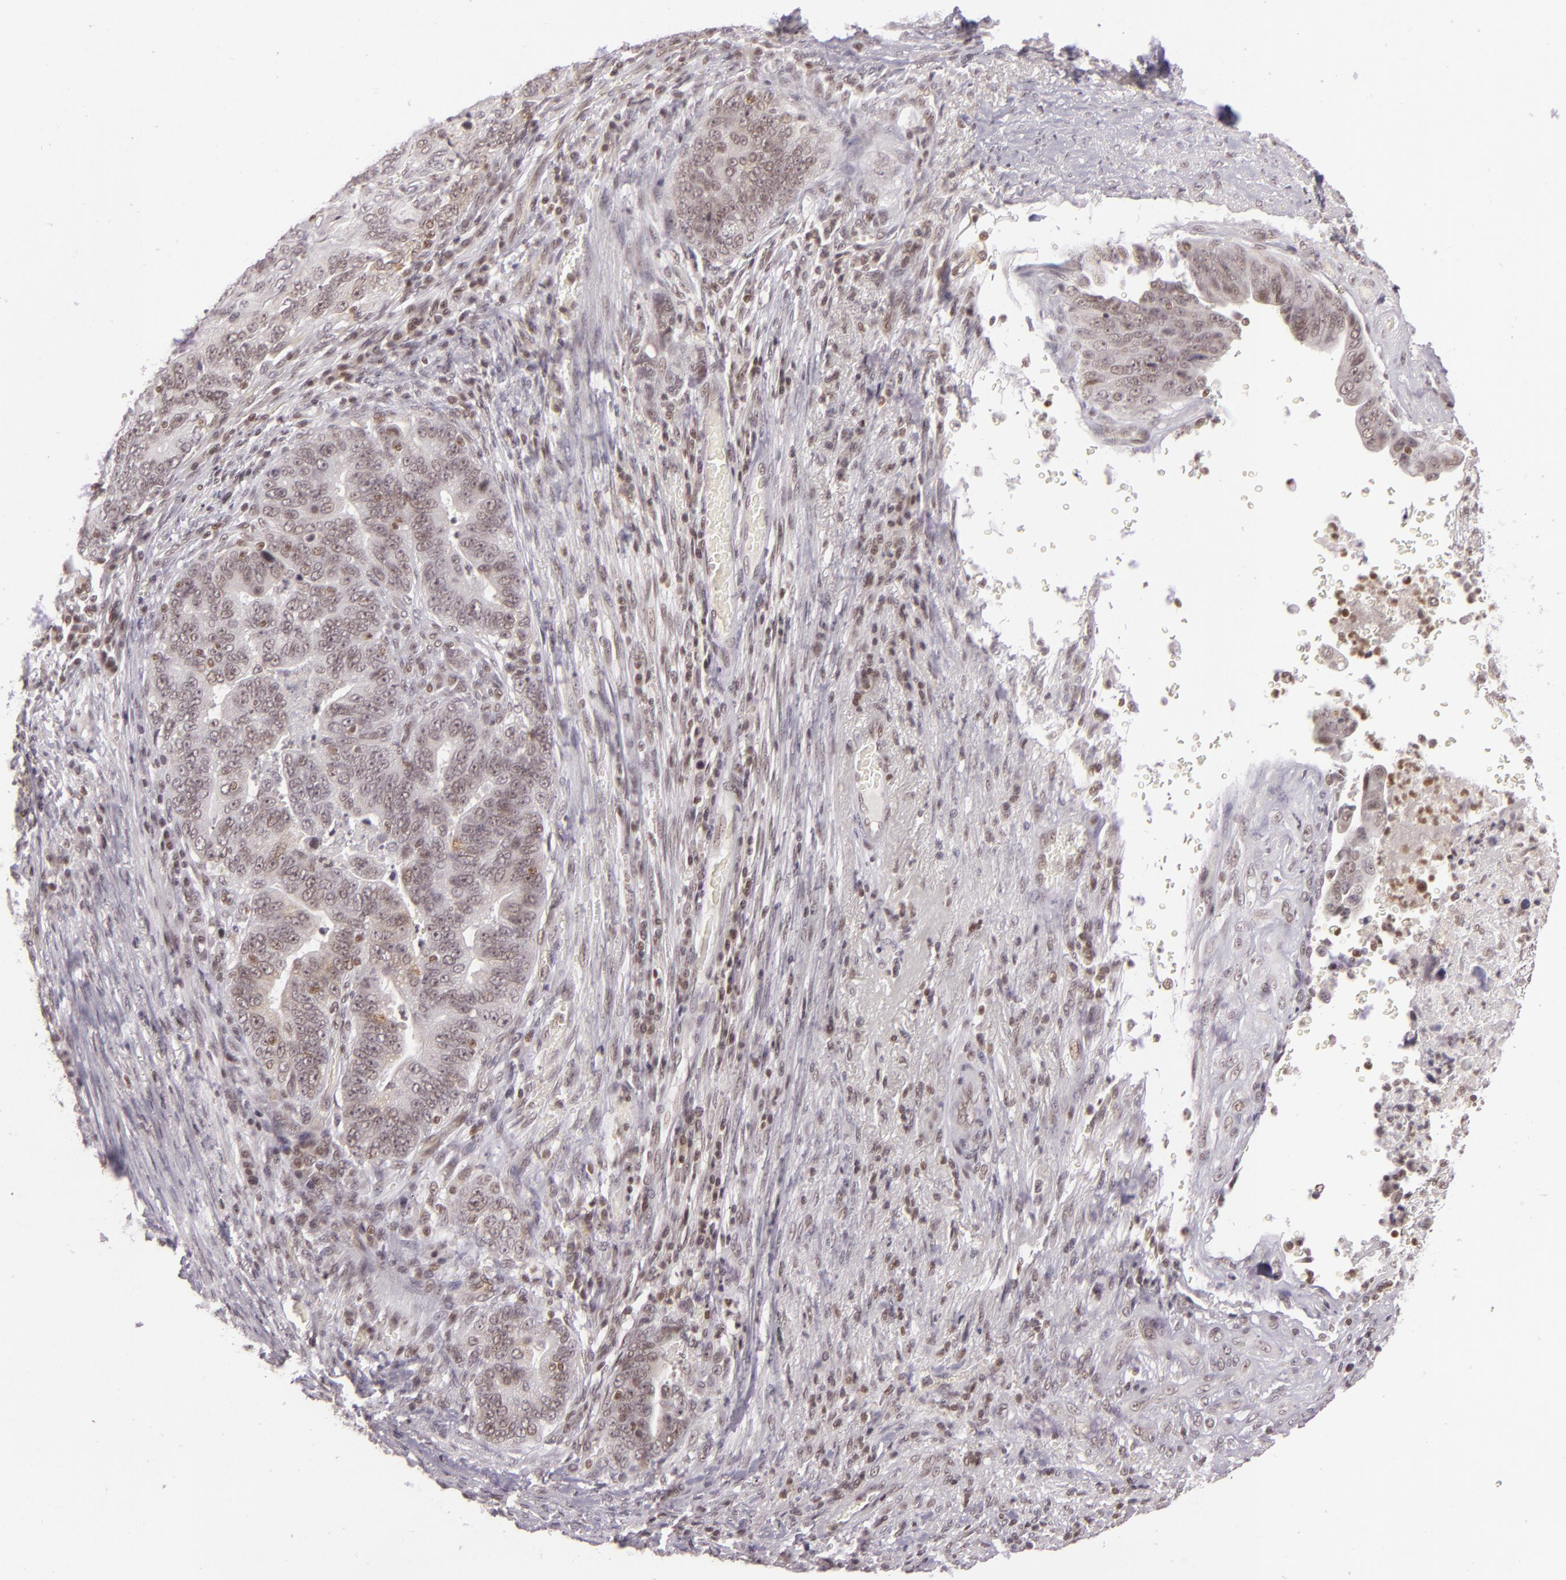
{"staining": {"intensity": "weak", "quantity": "25%-75%", "location": "nuclear"}, "tissue": "stomach cancer", "cell_type": "Tumor cells", "image_type": "cancer", "snomed": [{"axis": "morphology", "description": "Adenocarcinoma, NOS"}, {"axis": "topography", "description": "Stomach, upper"}], "caption": "Stomach adenocarcinoma stained for a protein (brown) displays weak nuclear positive expression in about 25%-75% of tumor cells.", "gene": "ZFX", "patient": {"sex": "female", "age": 50}}